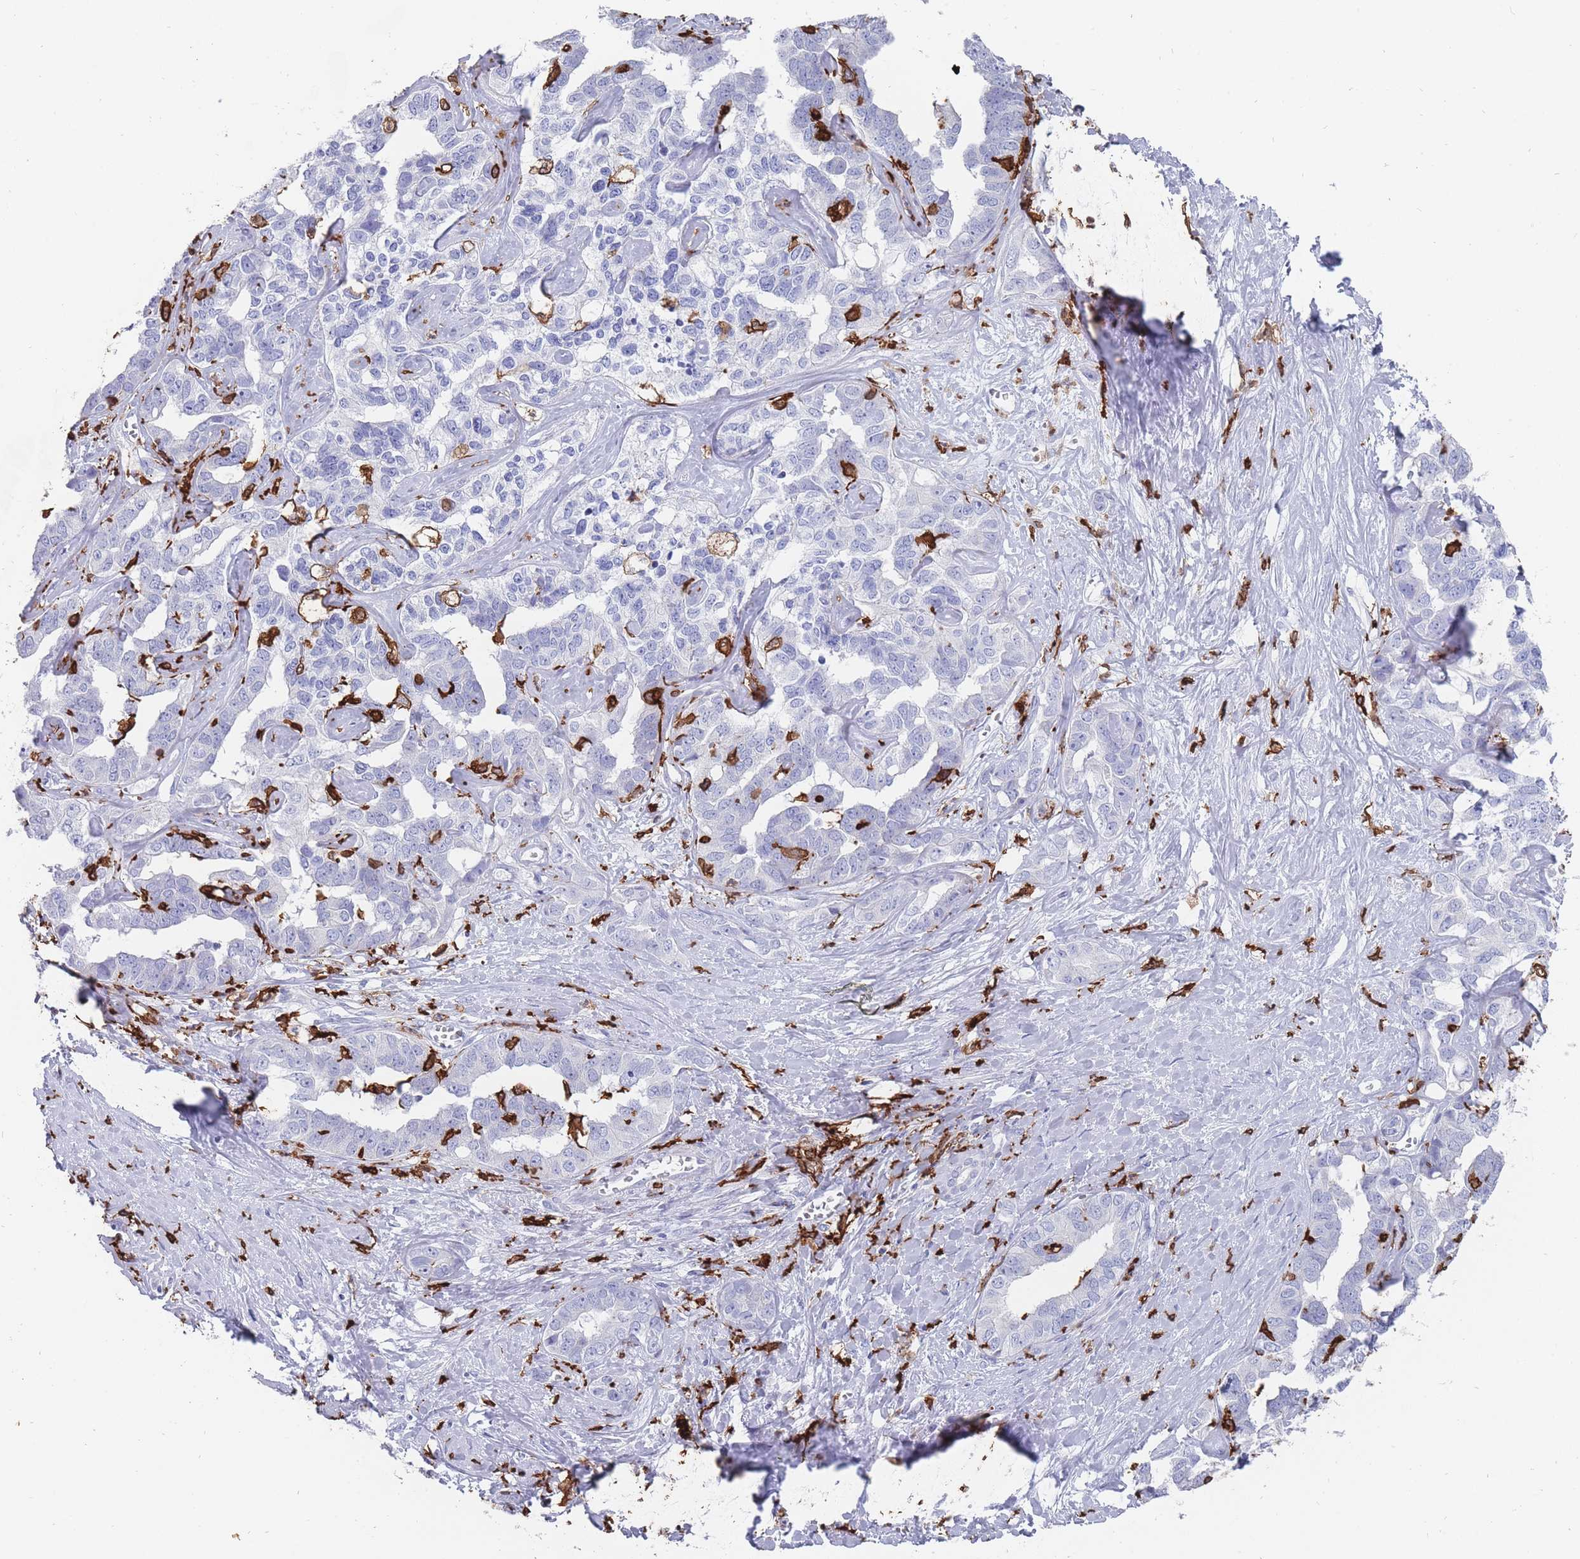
{"staining": {"intensity": "negative", "quantity": "none", "location": "none"}, "tissue": "liver cancer", "cell_type": "Tumor cells", "image_type": "cancer", "snomed": [{"axis": "morphology", "description": "Cholangiocarcinoma"}, {"axis": "topography", "description": "Liver"}], "caption": "Immunohistochemistry (IHC) histopathology image of liver cancer stained for a protein (brown), which demonstrates no positivity in tumor cells. Nuclei are stained in blue.", "gene": "AIF1", "patient": {"sex": "male", "age": 59}}